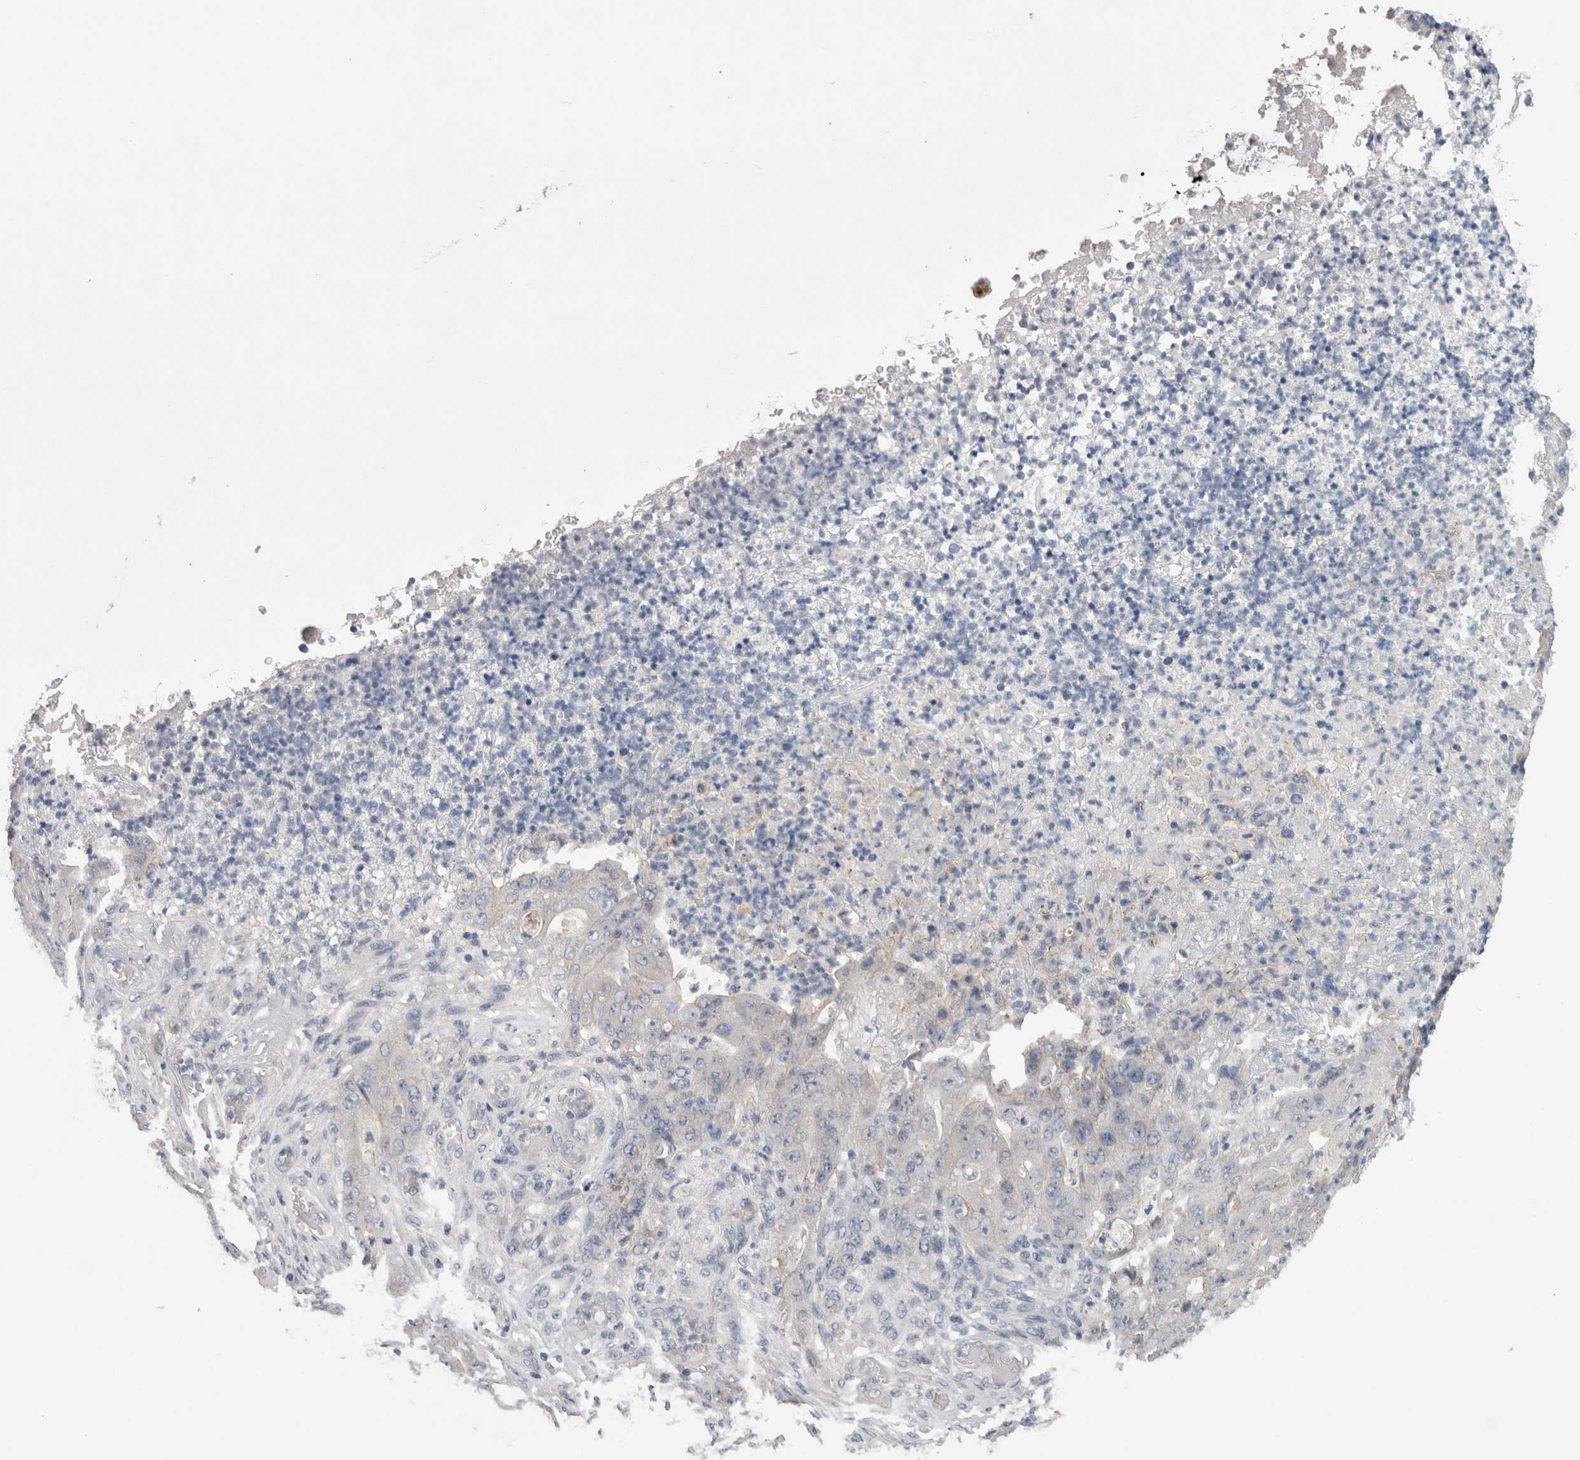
{"staining": {"intensity": "negative", "quantity": "none", "location": "none"}, "tissue": "stomach cancer", "cell_type": "Tumor cells", "image_type": "cancer", "snomed": [{"axis": "morphology", "description": "Adenocarcinoma, NOS"}, {"axis": "topography", "description": "Stomach"}], "caption": "The micrograph displays no significant expression in tumor cells of stomach adenocarcinoma.", "gene": "NECTIN2", "patient": {"sex": "female", "age": 73}}